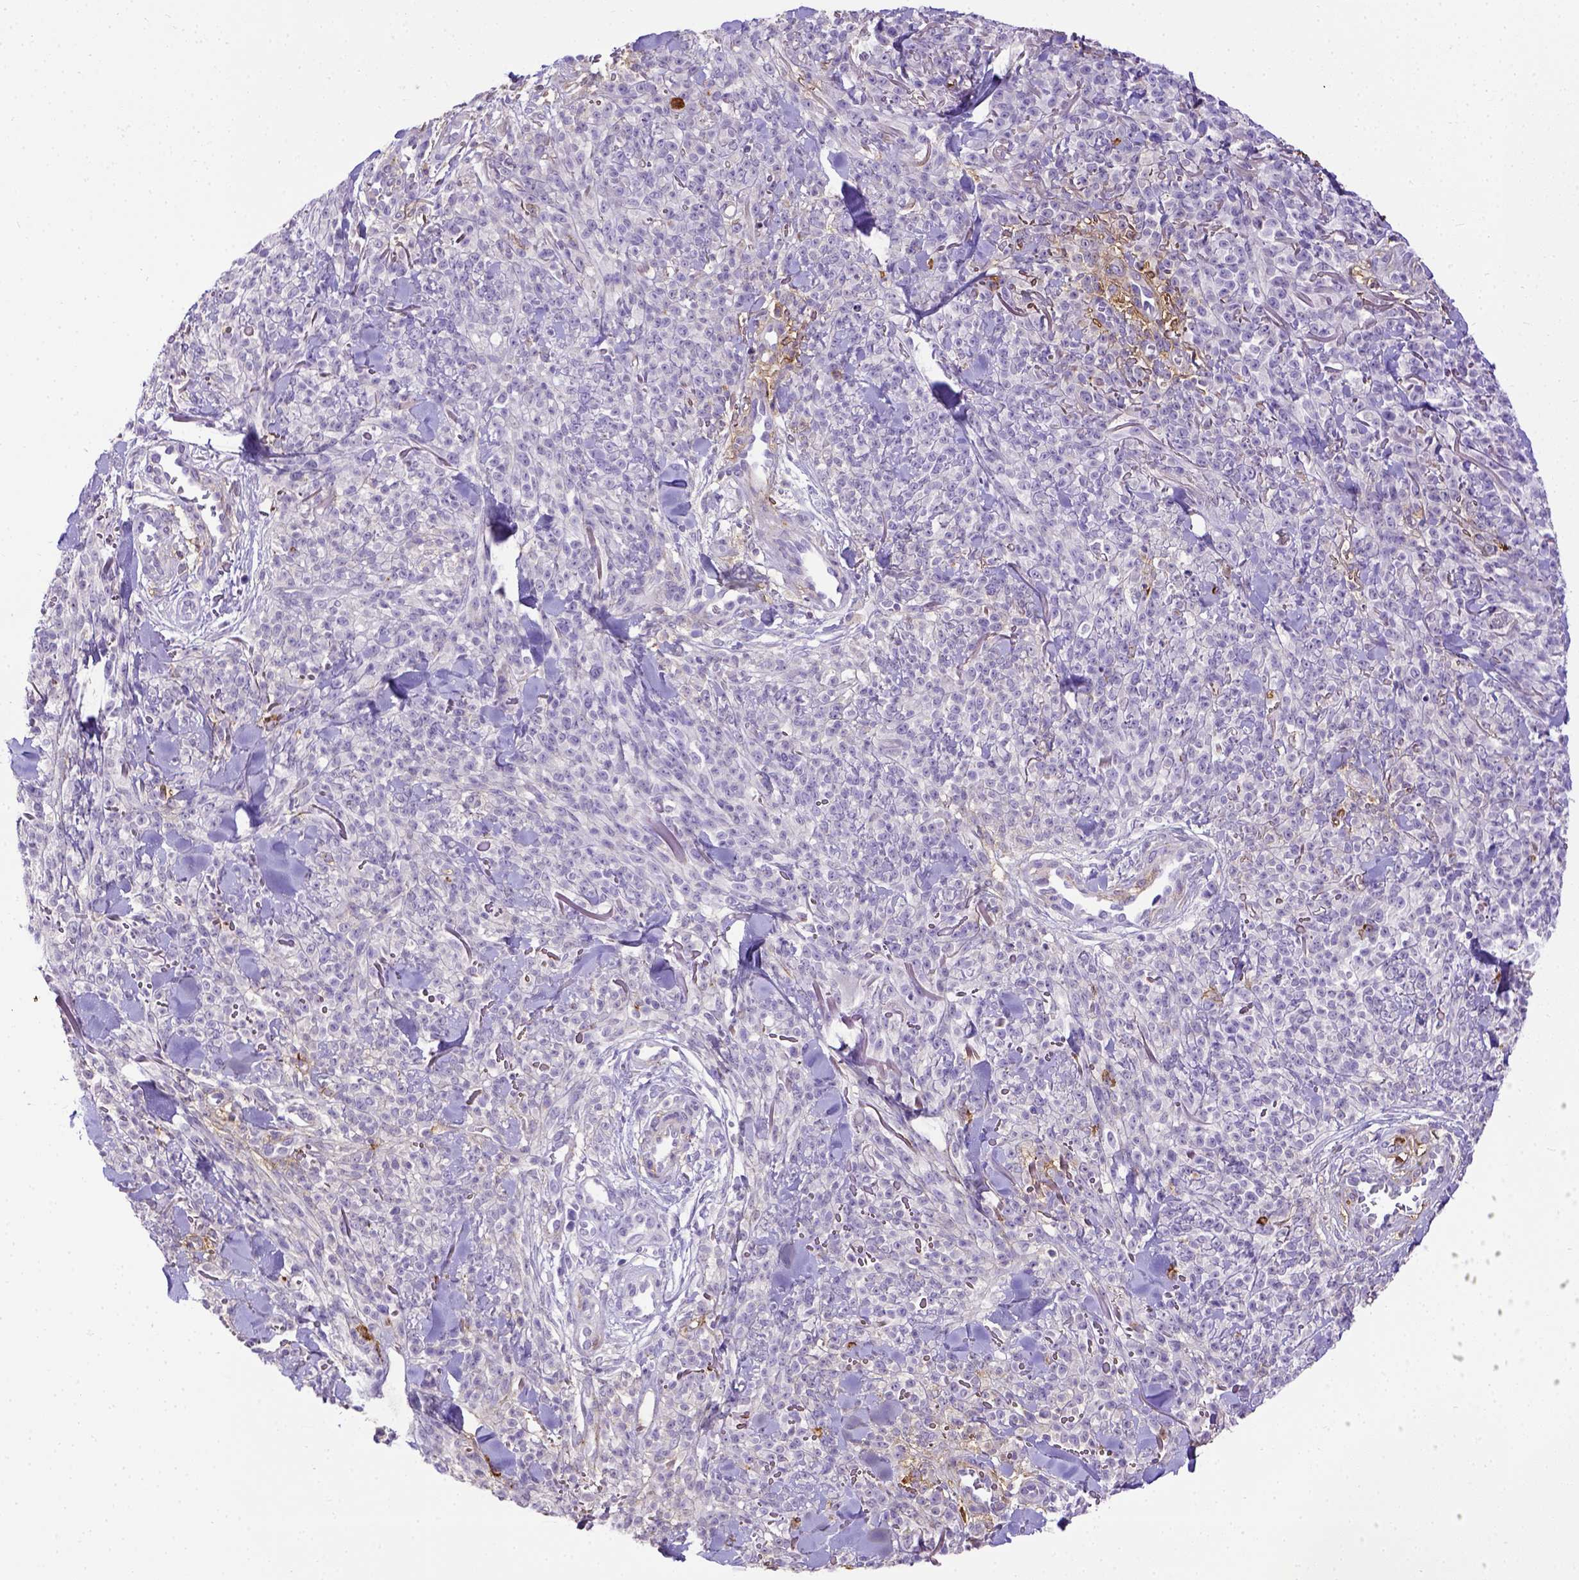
{"staining": {"intensity": "negative", "quantity": "none", "location": "none"}, "tissue": "melanoma", "cell_type": "Tumor cells", "image_type": "cancer", "snomed": [{"axis": "morphology", "description": "Malignant melanoma, NOS"}, {"axis": "topography", "description": "Skin"}, {"axis": "topography", "description": "Skin of trunk"}], "caption": "The immunohistochemistry image has no significant positivity in tumor cells of malignant melanoma tissue.", "gene": "B3GAT1", "patient": {"sex": "male", "age": 74}}